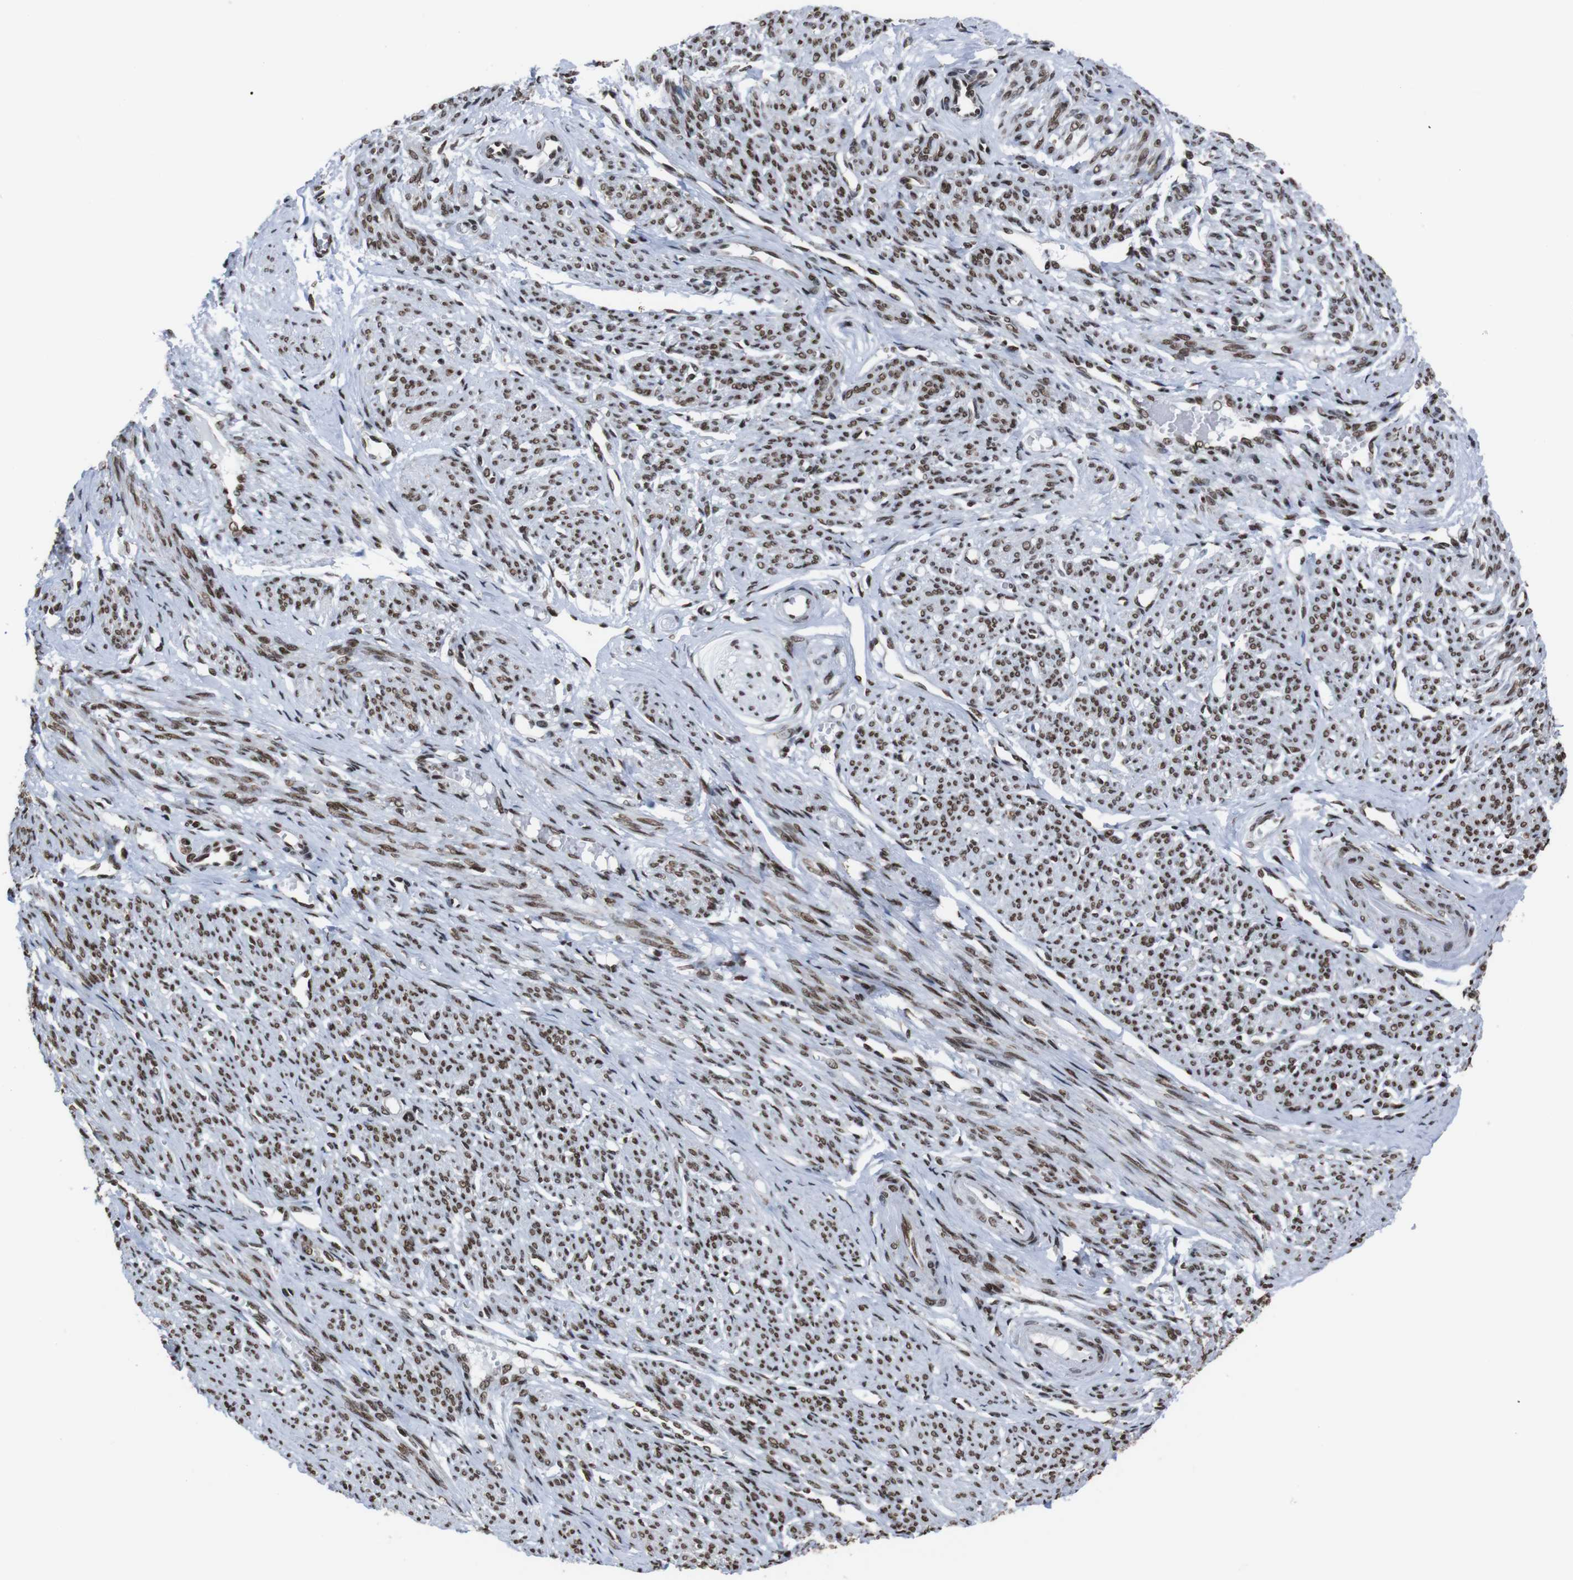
{"staining": {"intensity": "moderate", "quantity": ">75%", "location": "nuclear"}, "tissue": "smooth muscle", "cell_type": "Smooth muscle cells", "image_type": "normal", "snomed": [{"axis": "morphology", "description": "Normal tissue, NOS"}, {"axis": "topography", "description": "Smooth muscle"}], "caption": "Smooth muscle cells display medium levels of moderate nuclear positivity in about >75% of cells in normal smooth muscle. Ihc stains the protein of interest in brown and the nuclei are stained blue.", "gene": "ROMO1", "patient": {"sex": "female", "age": 65}}